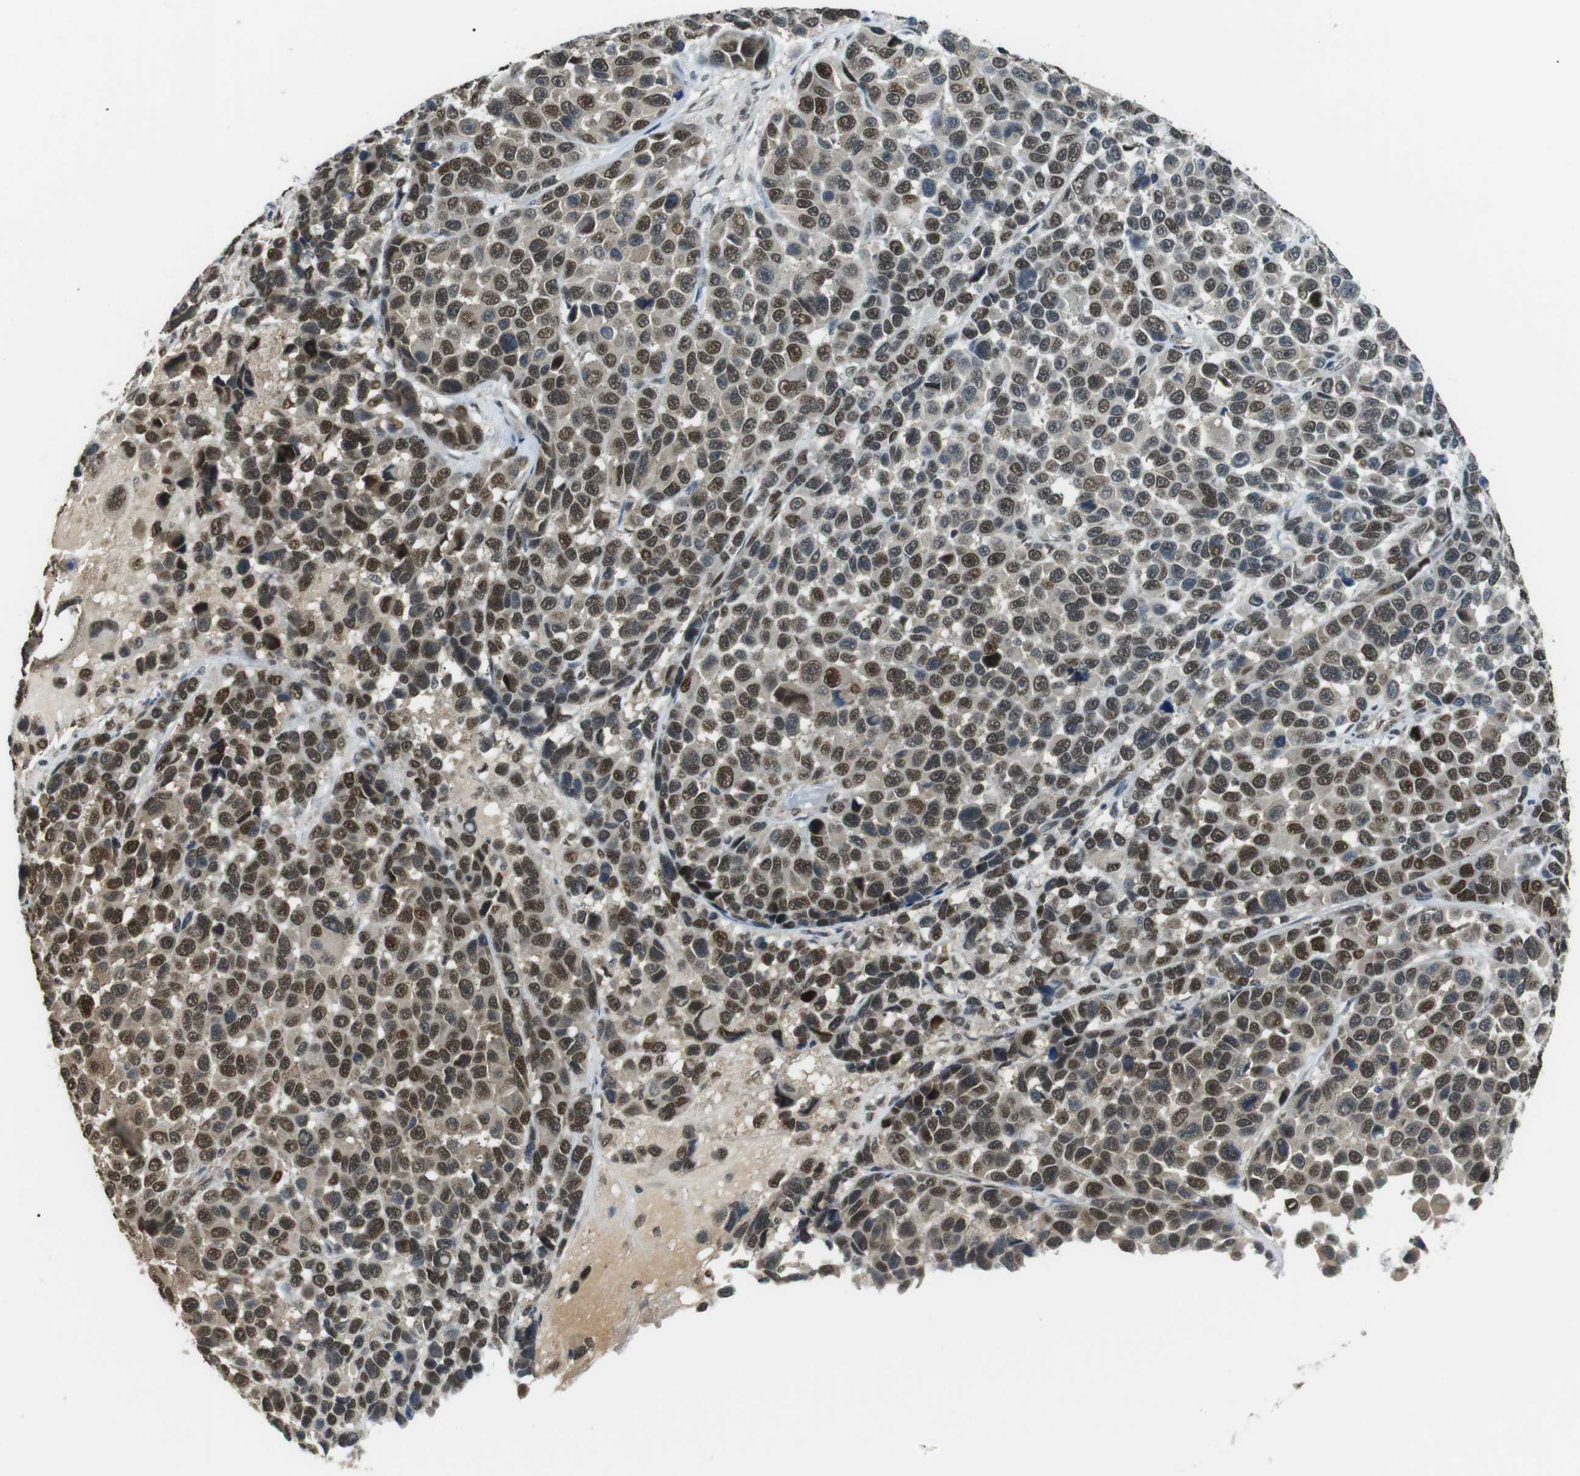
{"staining": {"intensity": "moderate", "quantity": ">75%", "location": "nuclear"}, "tissue": "melanoma", "cell_type": "Tumor cells", "image_type": "cancer", "snomed": [{"axis": "morphology", "description": "Malignant melanoma, NOS"}, {"axis": "topography", "description": "Skin"}], "caption": "Malignant melanoma stained for a protein displays moderate nuclear positivity in tumor cells.", "gene": "ORAI3", "patient": {"sex": "male", "age": 53}}